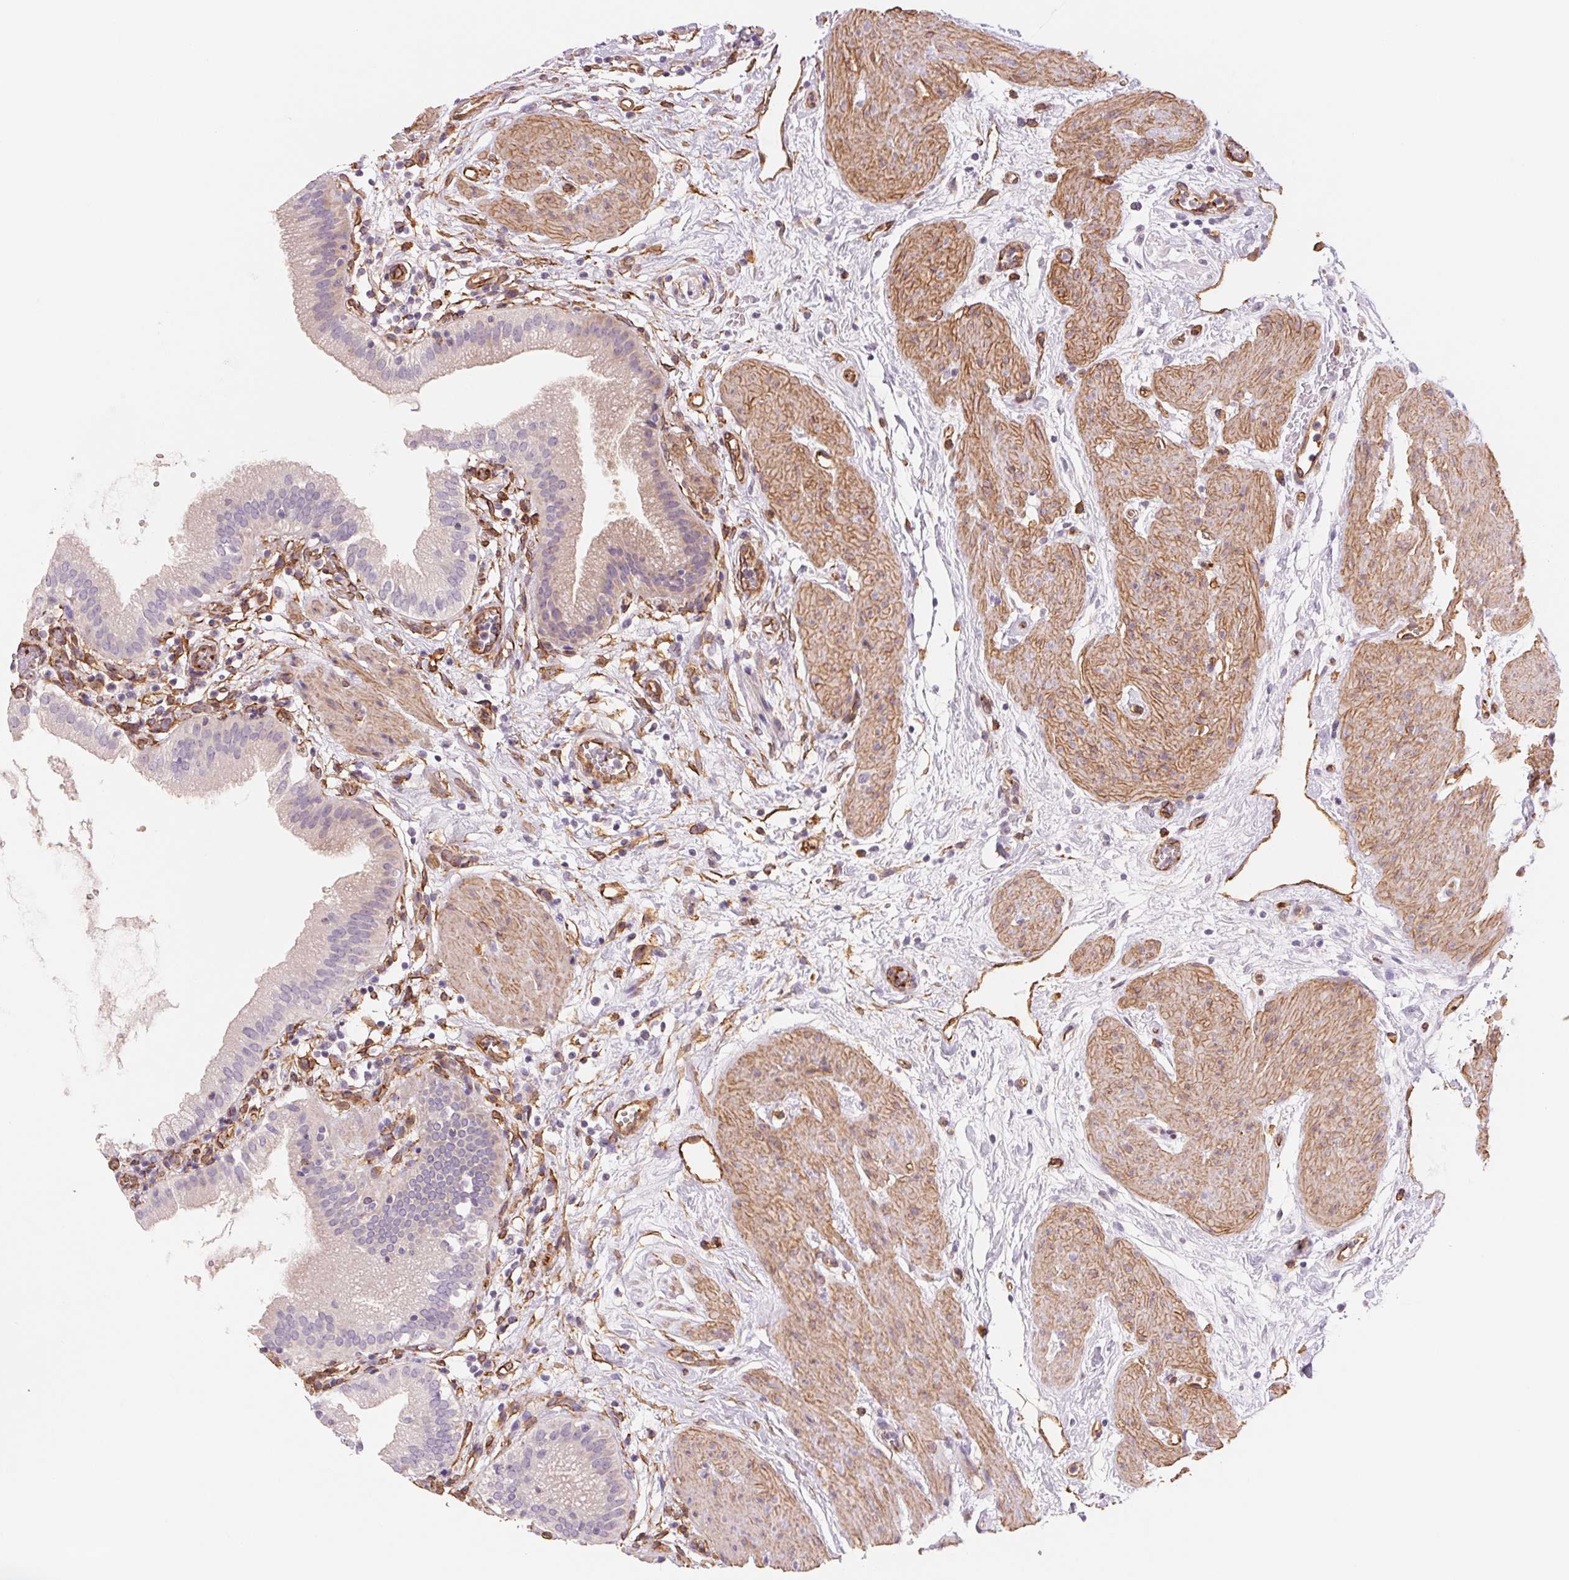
{"staining": {"intensity": "negative", "quantity": "none", "location": "none"}, "tissue": "gallbladder", "cell_type": "Glandular cells", "image_type": "normal", "snomed": [{"axis": "morphology", "description": "Normal tissue, NOS"}, {"axis": "topography", "description": "Gallbladder"}], "caption": "DAB immunohistochemical staining of unremarkable gallbladder reveals no significant expression in glandular cells.", "gene": "ANKRD13B", "patient": {"sex": "female", "age": 65}}